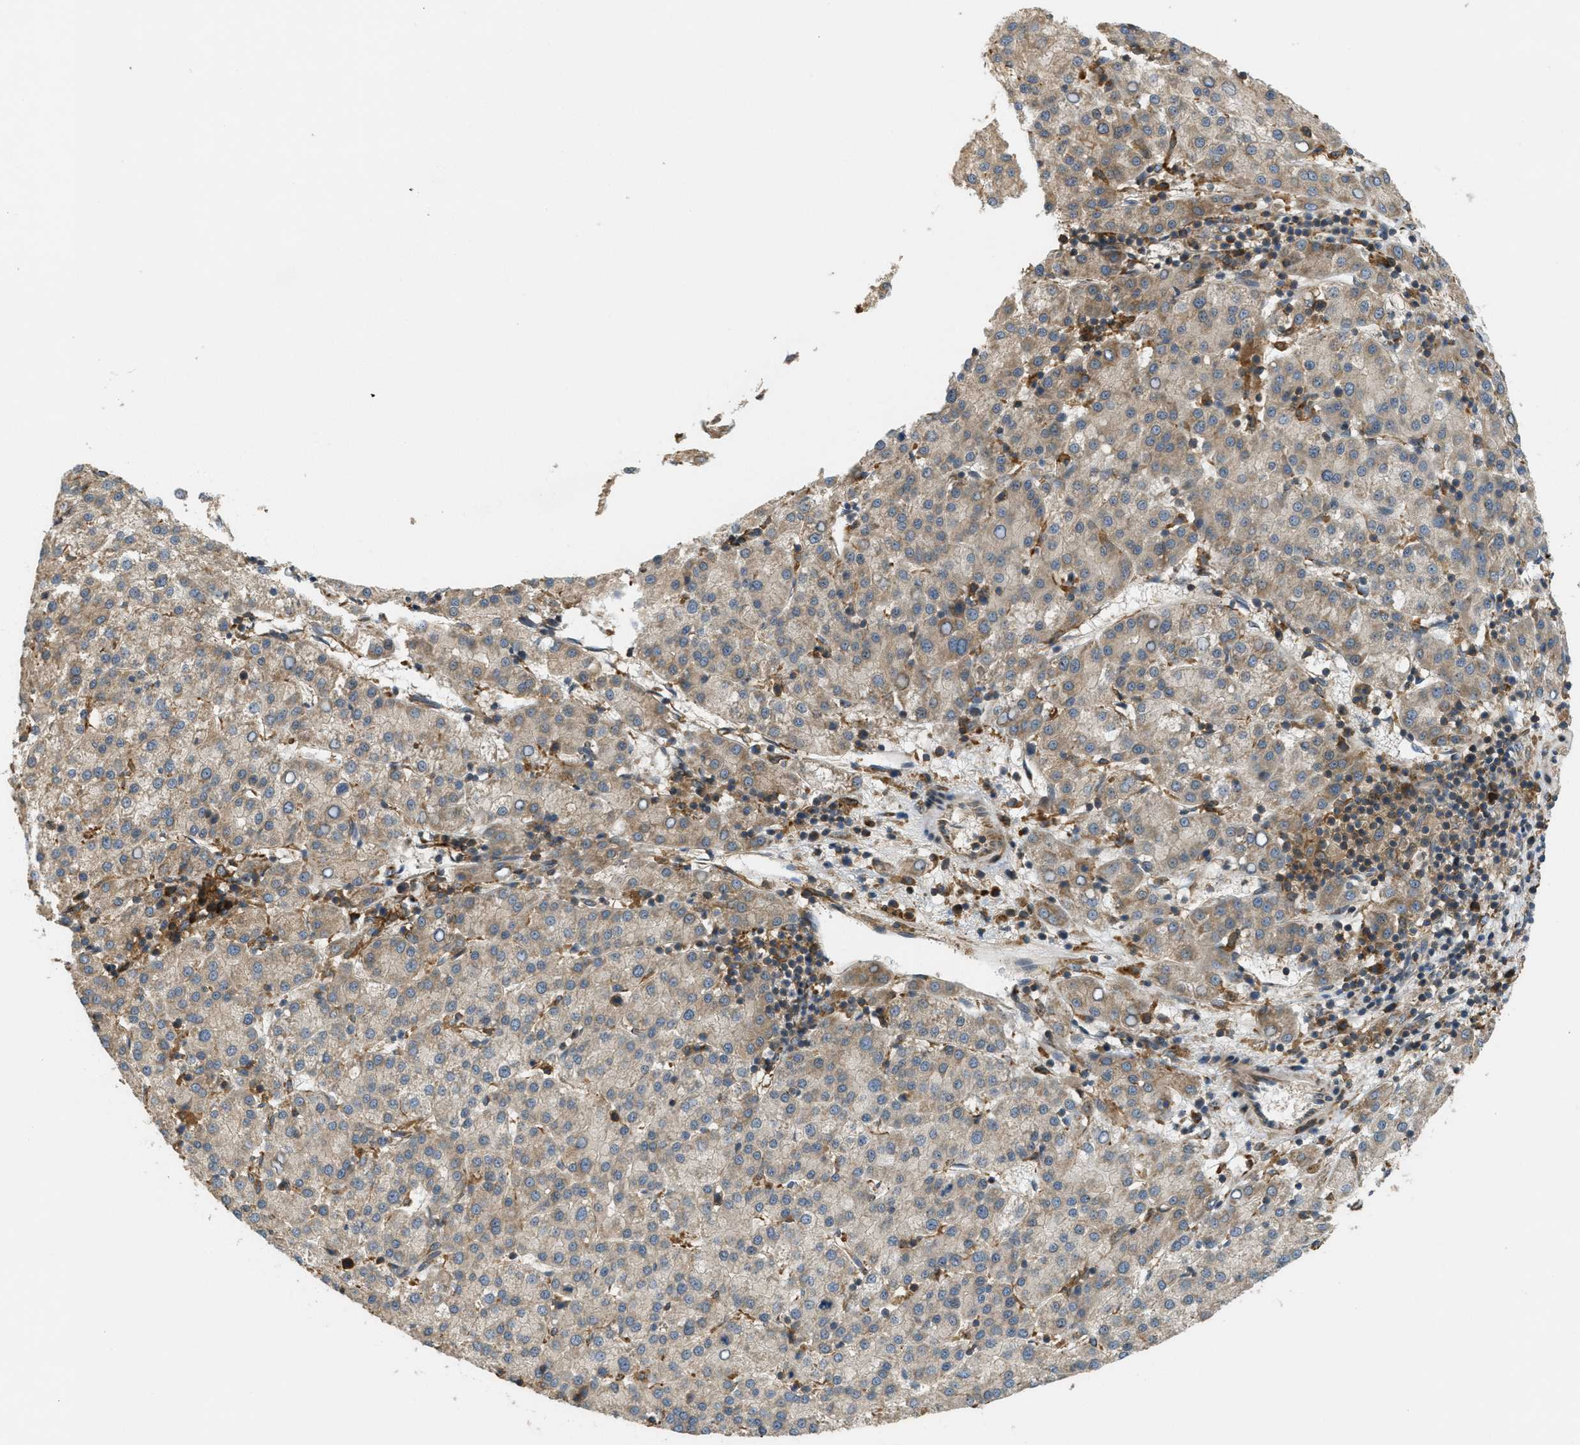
{"staining": {"intensity": "moderate", "quantity": "<25%", "location": "cytoplasmic/membranous"}, "tissue": "liver cancer", "cell_type": "Tumor cells", "image_type": "cancer", "snomed": [{"axis": "morphology", "description": "Carcinoma, Hepatocellular, NOS"}, {"axis": "topography", "description": "Liver"}], "caption": "Immunohistochemistry photomicrograph of neoplastic tissue: liver cancer (hepatocellular carcinoma) stained using immunohistochemistry (IHC) demonstrates low levels of moderate protein expression localized specifically in the cytoplasmic/membranous of tumor cells, appearing as a cytoplasmic/membranous brown color.", "gene": "PCDH18", "patient": {"sex": "female", "age": 58}}